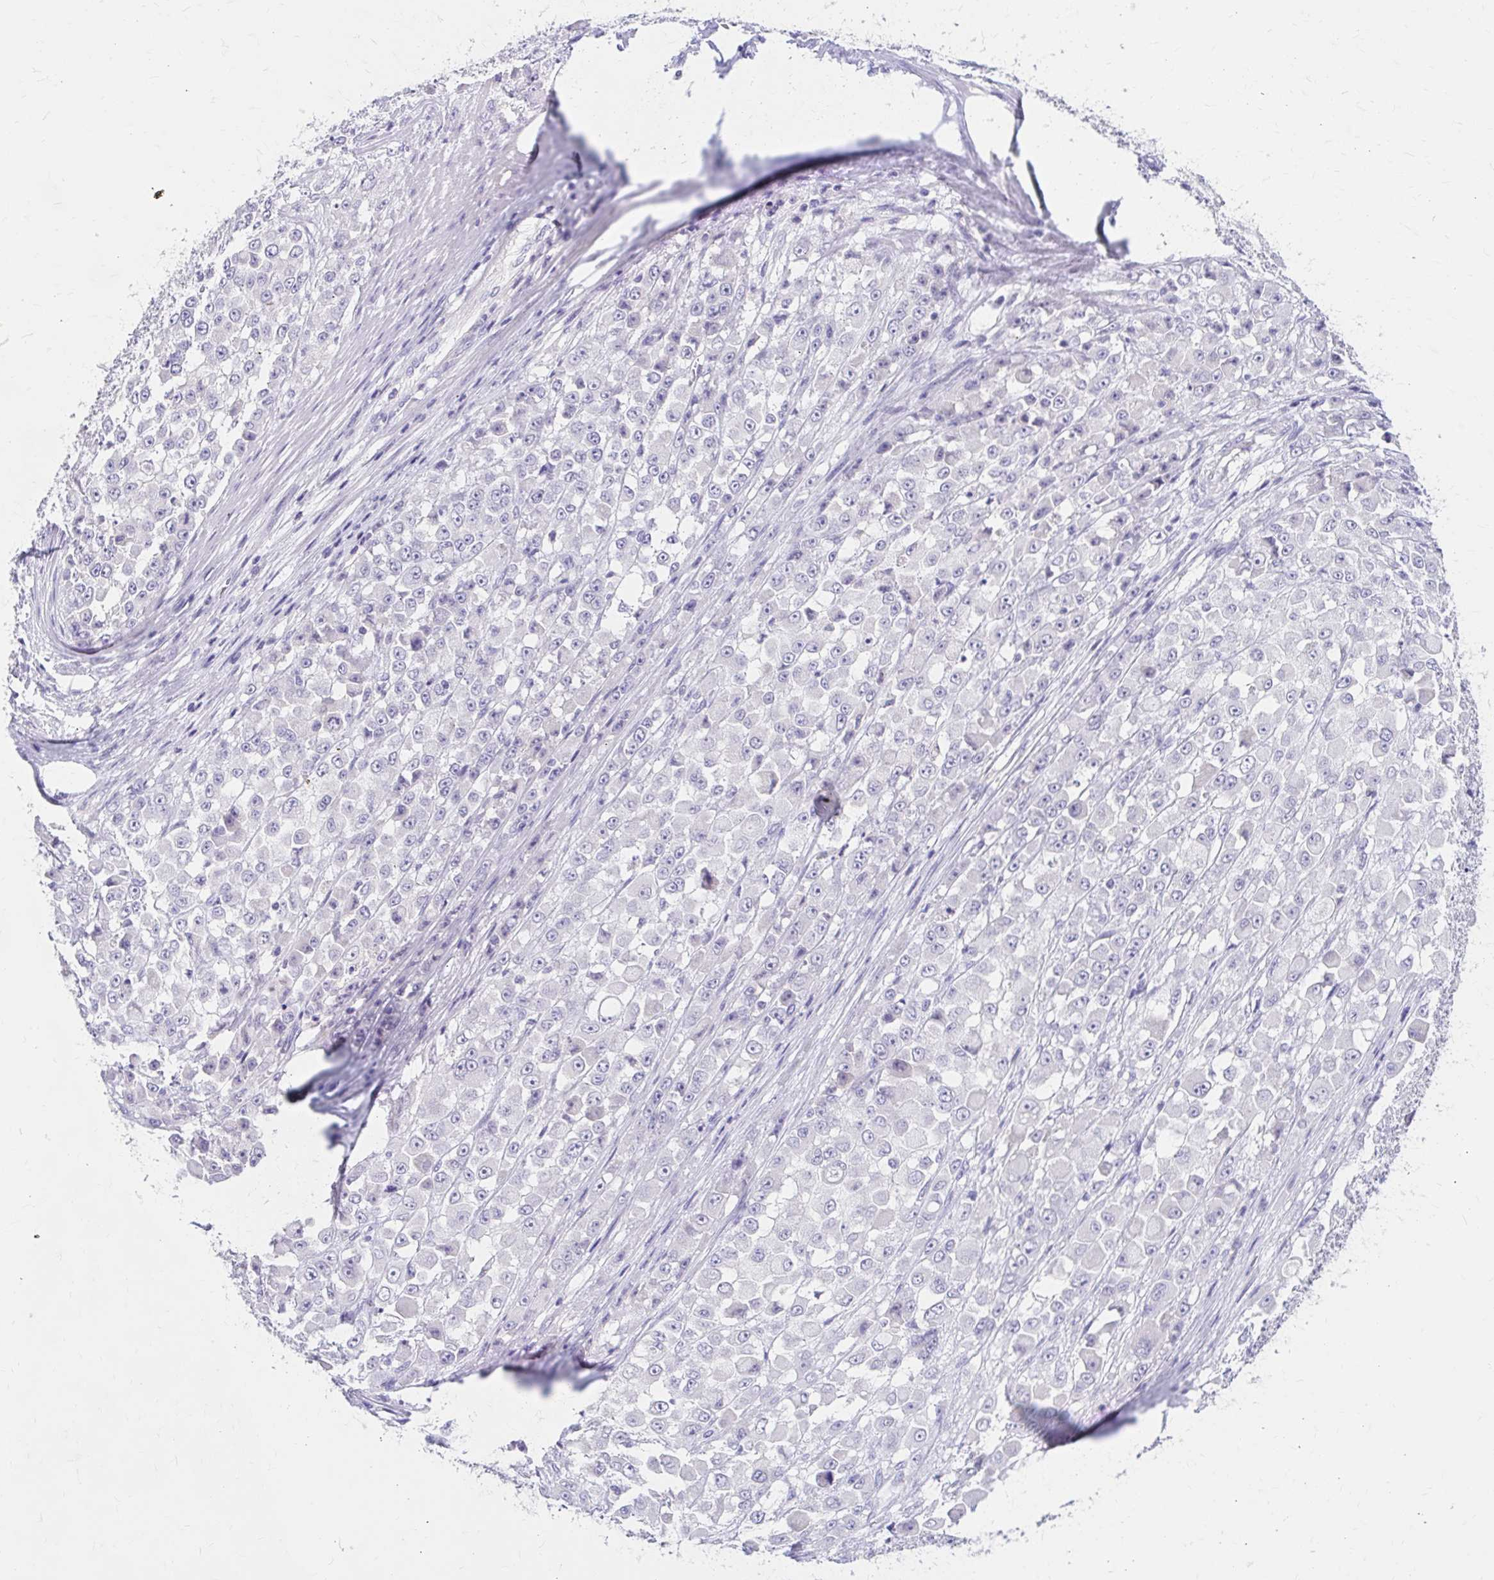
{"staining": {"intensity": "negative", "quantity": "none", "location": "none"}, "tissue": "stomach cancer", "cell_type": "Tumor cells", "image_type": "cancer", "snomed": [{"axis": "morphology", "description": "Adenocarcinoma, NOS"}, {"axis": "topography", "description": "Stomach"}], "caption": "This is an IHC micrograph of stomach cancer (adenocarcinoma). There is no expression in tumor cells.", "gene": "AZGP1", "patient": {"sex": "female", "age": 76}}